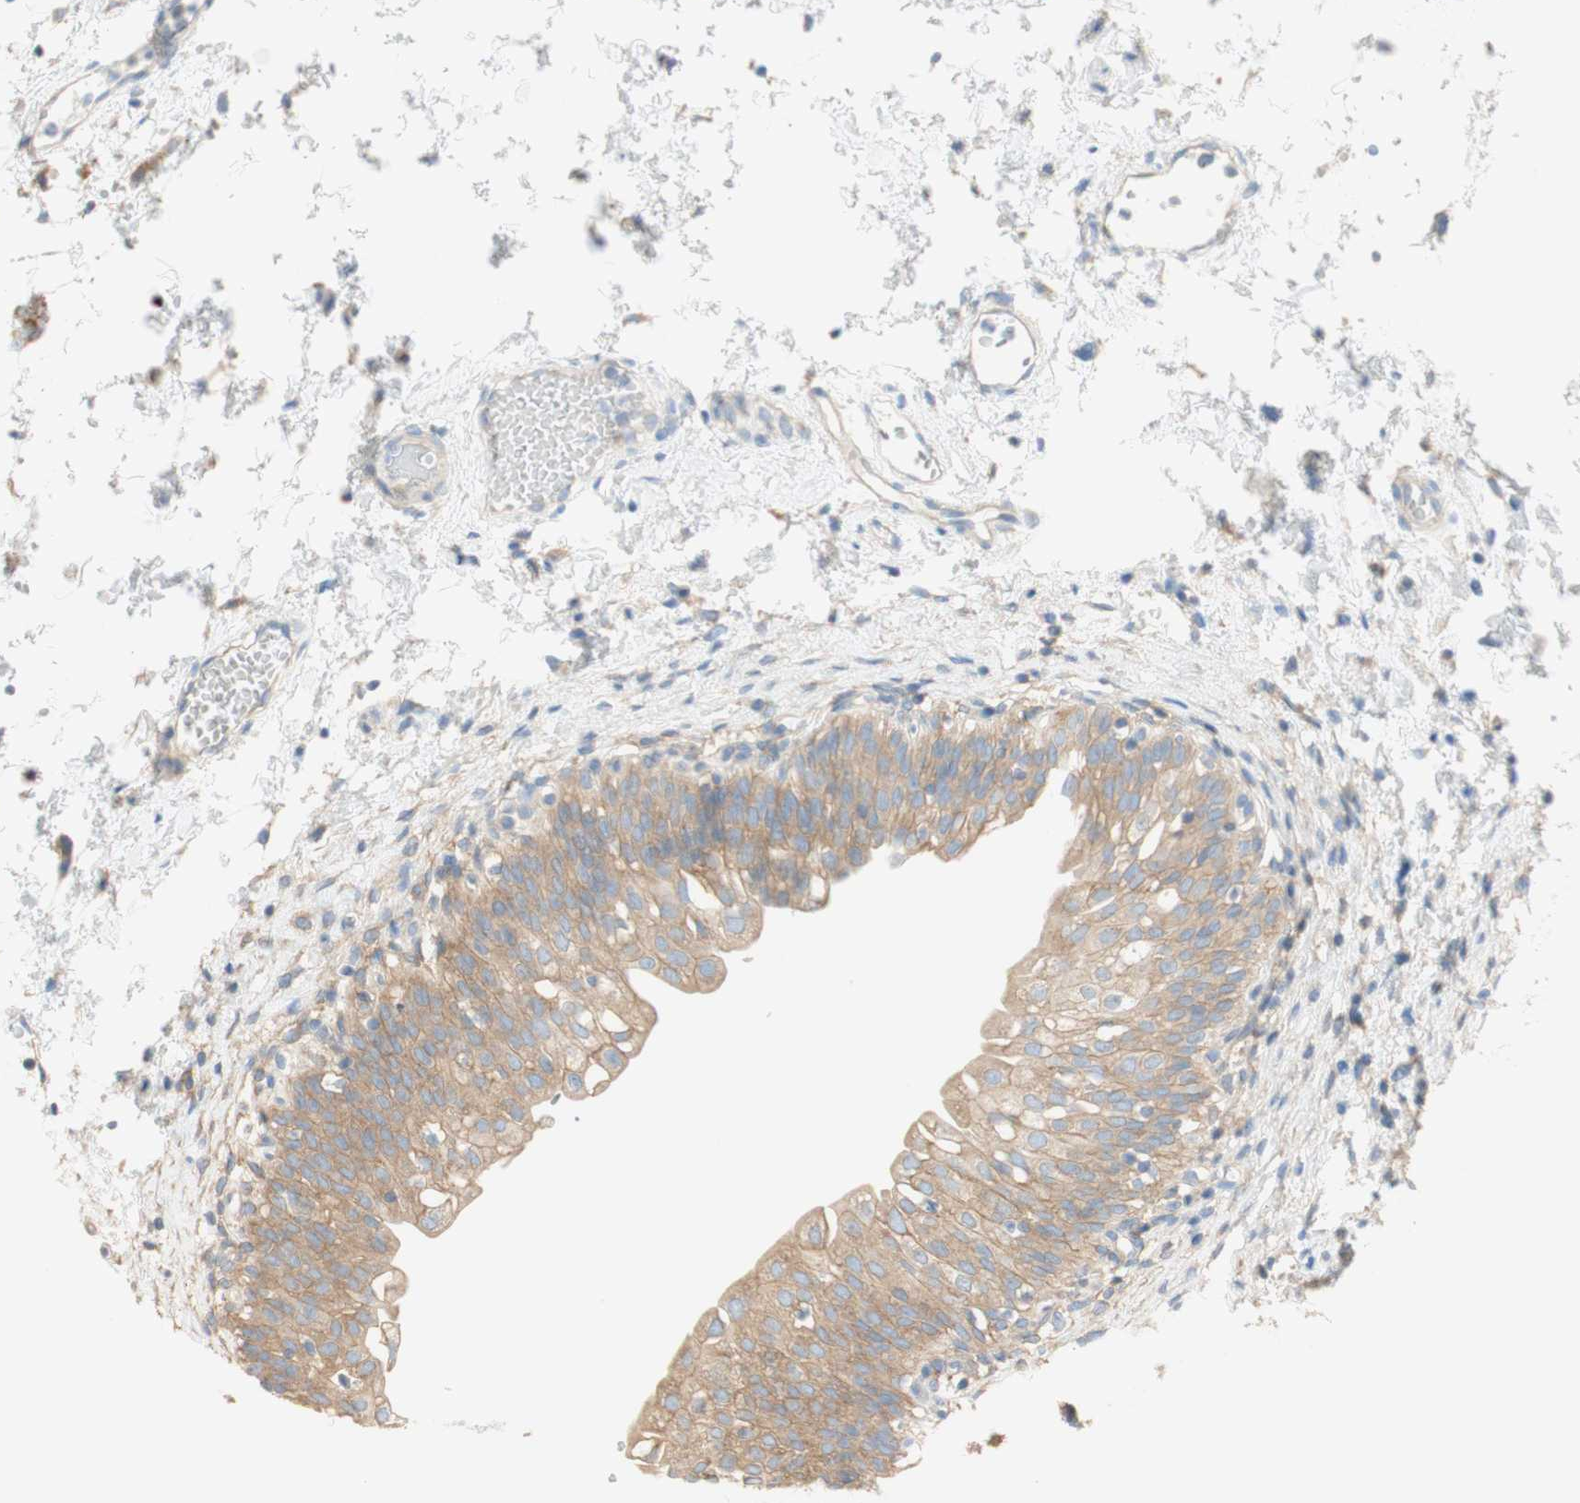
{"staining": {"intensity": "weak", "quantity": ">75%", "location": "cytoplasmic/membranous"}, "tissue": "urinary bladder", "cell_type": "Urothelial cells", "image_type": "normal", "snomed": [{"axis": "morphology", "description": "Normal tissue, NOS"}, {"axis": "topography", "description": "Urinary bladder"}], "caption": "A brown stain highlights weak cytoplasmic/membranous staining of a protein in urothelial cells of benign urinary bladder.", "gene": "ATP2B1", "patient": {"sex": "male", "age": 55}}